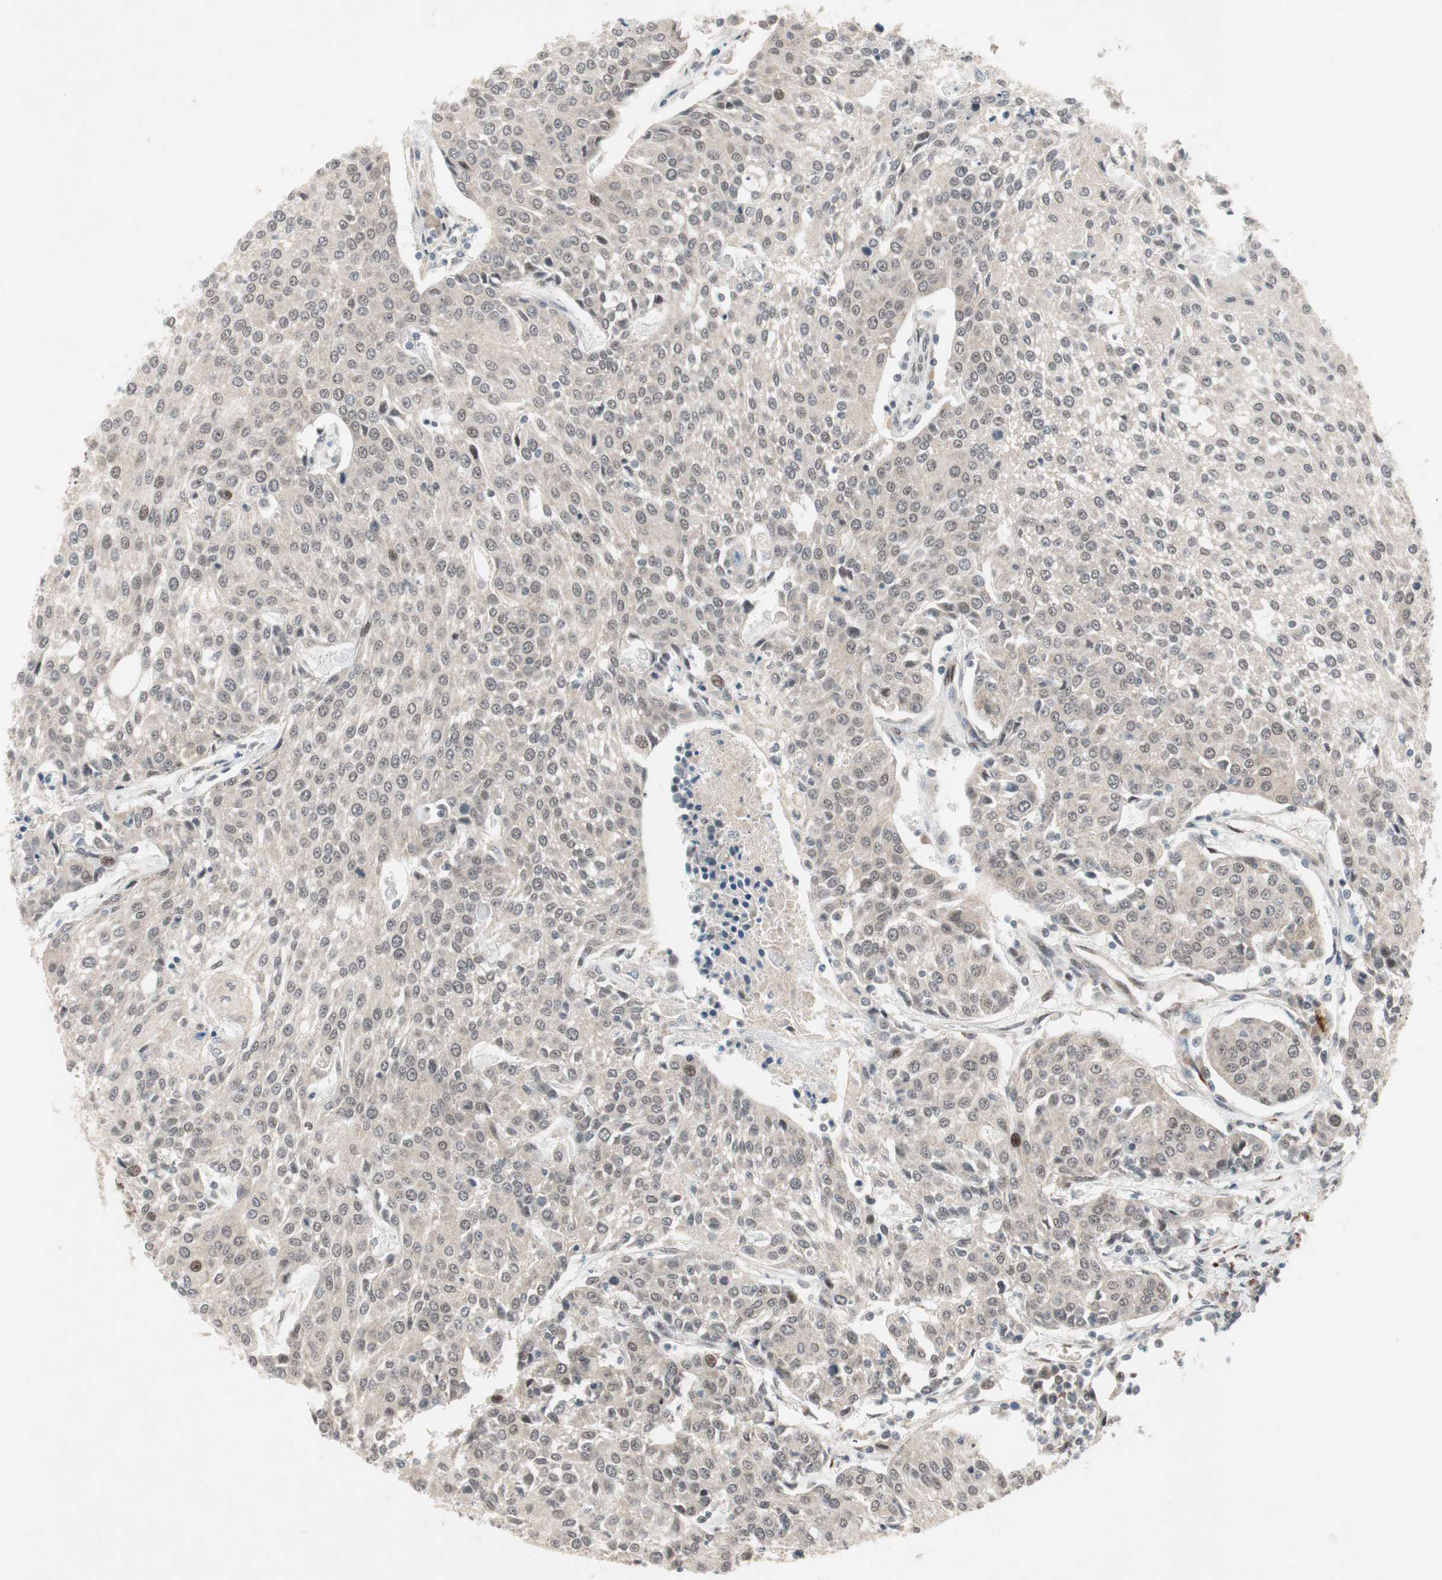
{"staining": {"intensity": "negative", "quantity": "none", "location": "none"}, "tissue": "urothelial cancer", "cell_type": "Tumor cells", "image_type": "cancer", "snomed": [{"axis": "morphology", "description": "Urothelial carcinoma, High grade"}, {"axis": "topography", "description": "Urinary bladder"}], "caption": "DAB (3,3'-diaminobenzidine) immunohistochemical staining of human urothelial carcinoma (high-grade) shows no significant positivity in tumor cells.", "gene": "TCF12", "patient": {"sex": "female", "age": 85}}